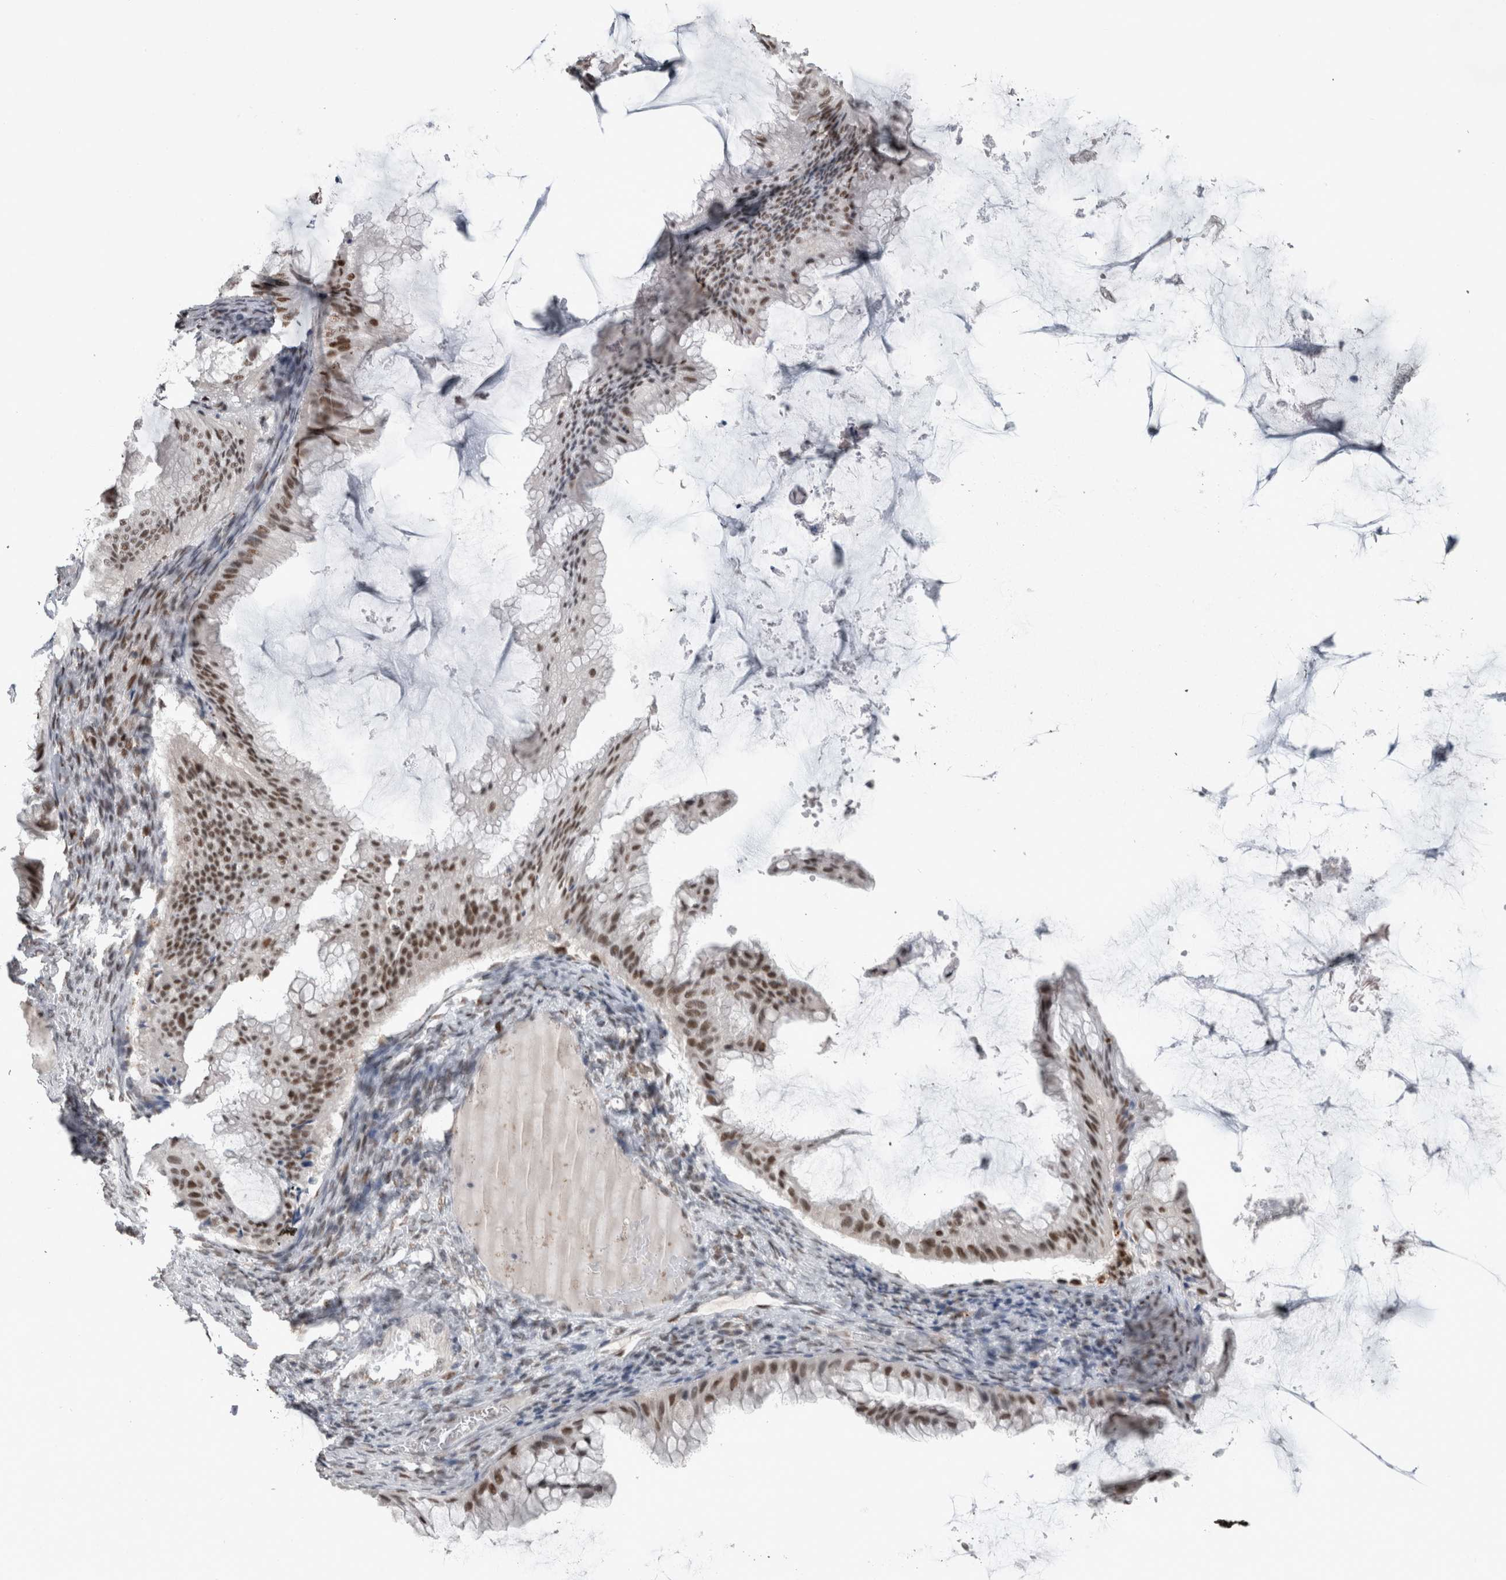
{"staining": {"intensity": "strong", "quantity": "25%-75%", "location": "nuclear"}, "tissue": "ovarian cancer", "cell_type": "Tumor cells", "image_type": "cancer", "snomed": [{"axis": "morphology", "description": "Cystadenocarcinoma, mucinous, NOS"}, {"axis": "topography", "description": "Ovary"}], "caption": "The immunohistochemical stain shows strong nuclear expression in tumor cells of ovarian cancer (mucinous cystadenocarcinoma) tissue.", "gene": "POLD2", "patient": {"sex": "female", "age": 61}}